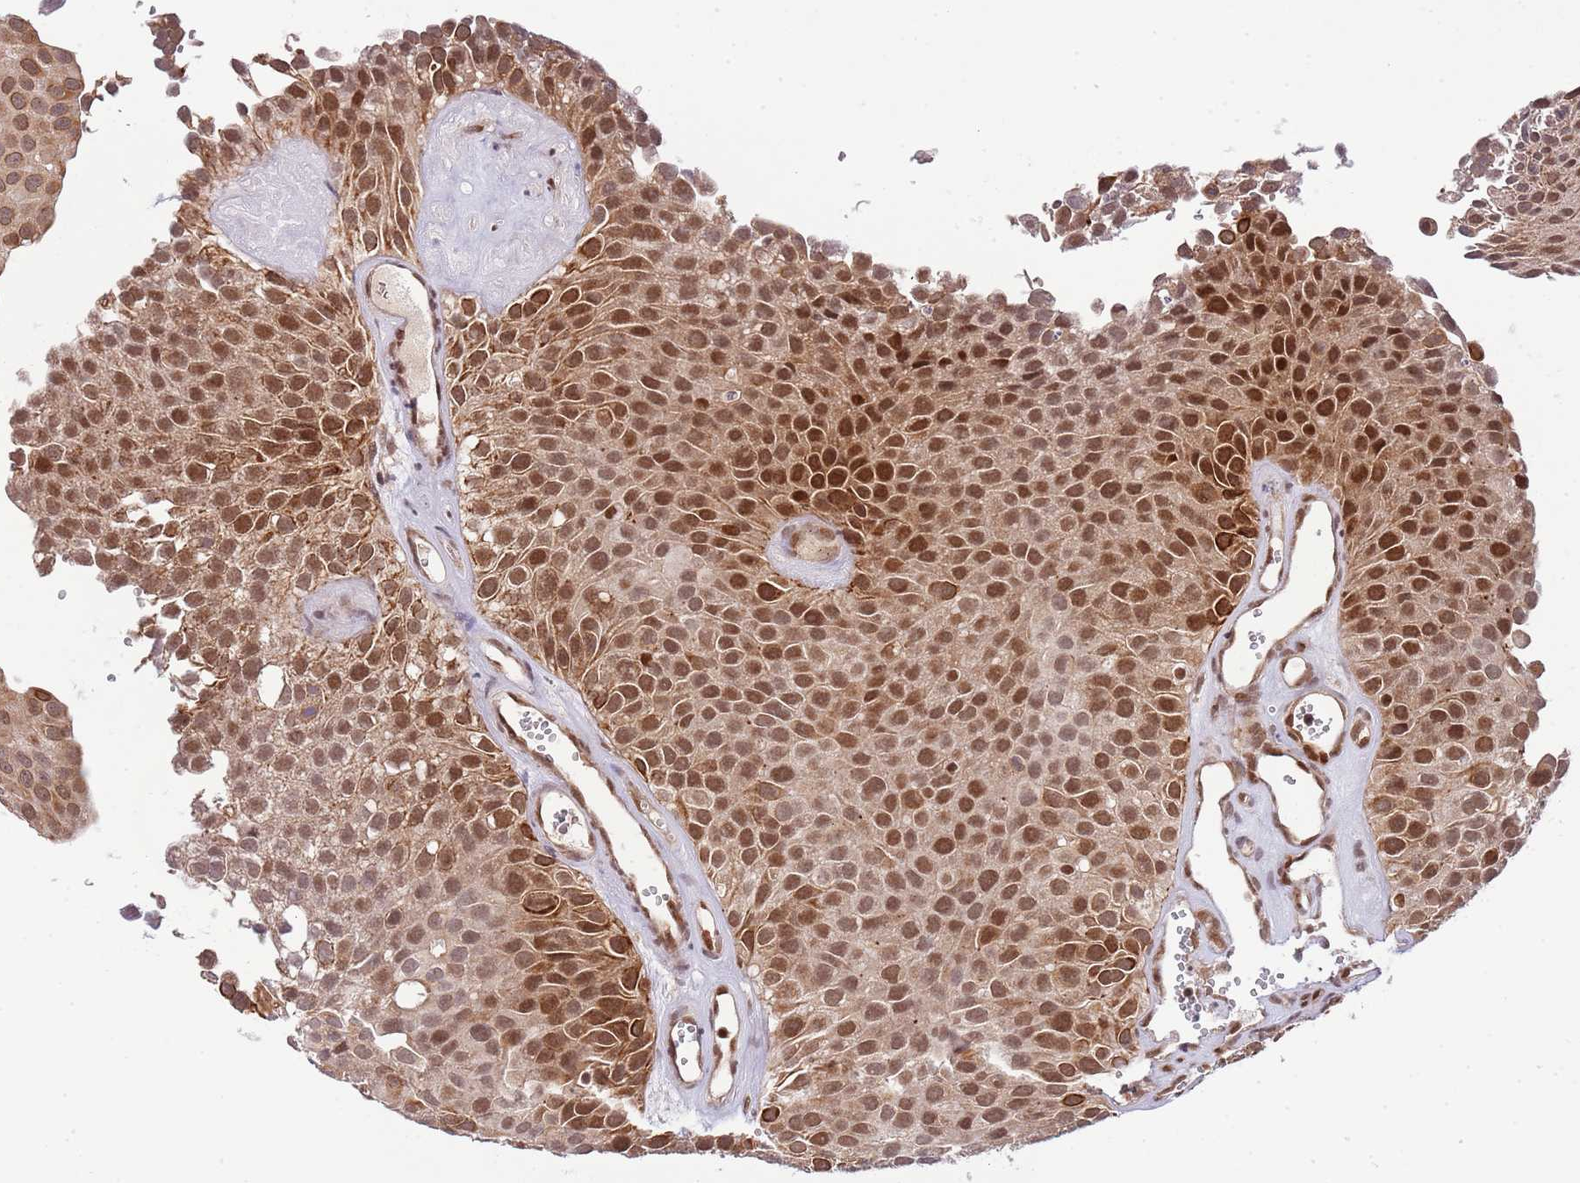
{"staining": {"intensity": "strong", "quantity": ">75%", "location": "cytoplasmic/membranous,nuclear"}, "tissue": "urothelial cancer", "cell_type": "Tumor cells", "image_type": "cancer", "snomed": [{"axis": "morphology", "description": "Urothelial carcinoma, Low grade"}, {"axis": "topography", "description": "Urinary bladder"}], "caption": "Low-grade urothelial carcinoma tissue reveals strong cytoplasmic/membranous and nuclear staining in approximately >75% of tumor cells", "gene": "CHD1", "patient": {"sex": "male", "age": 88}}